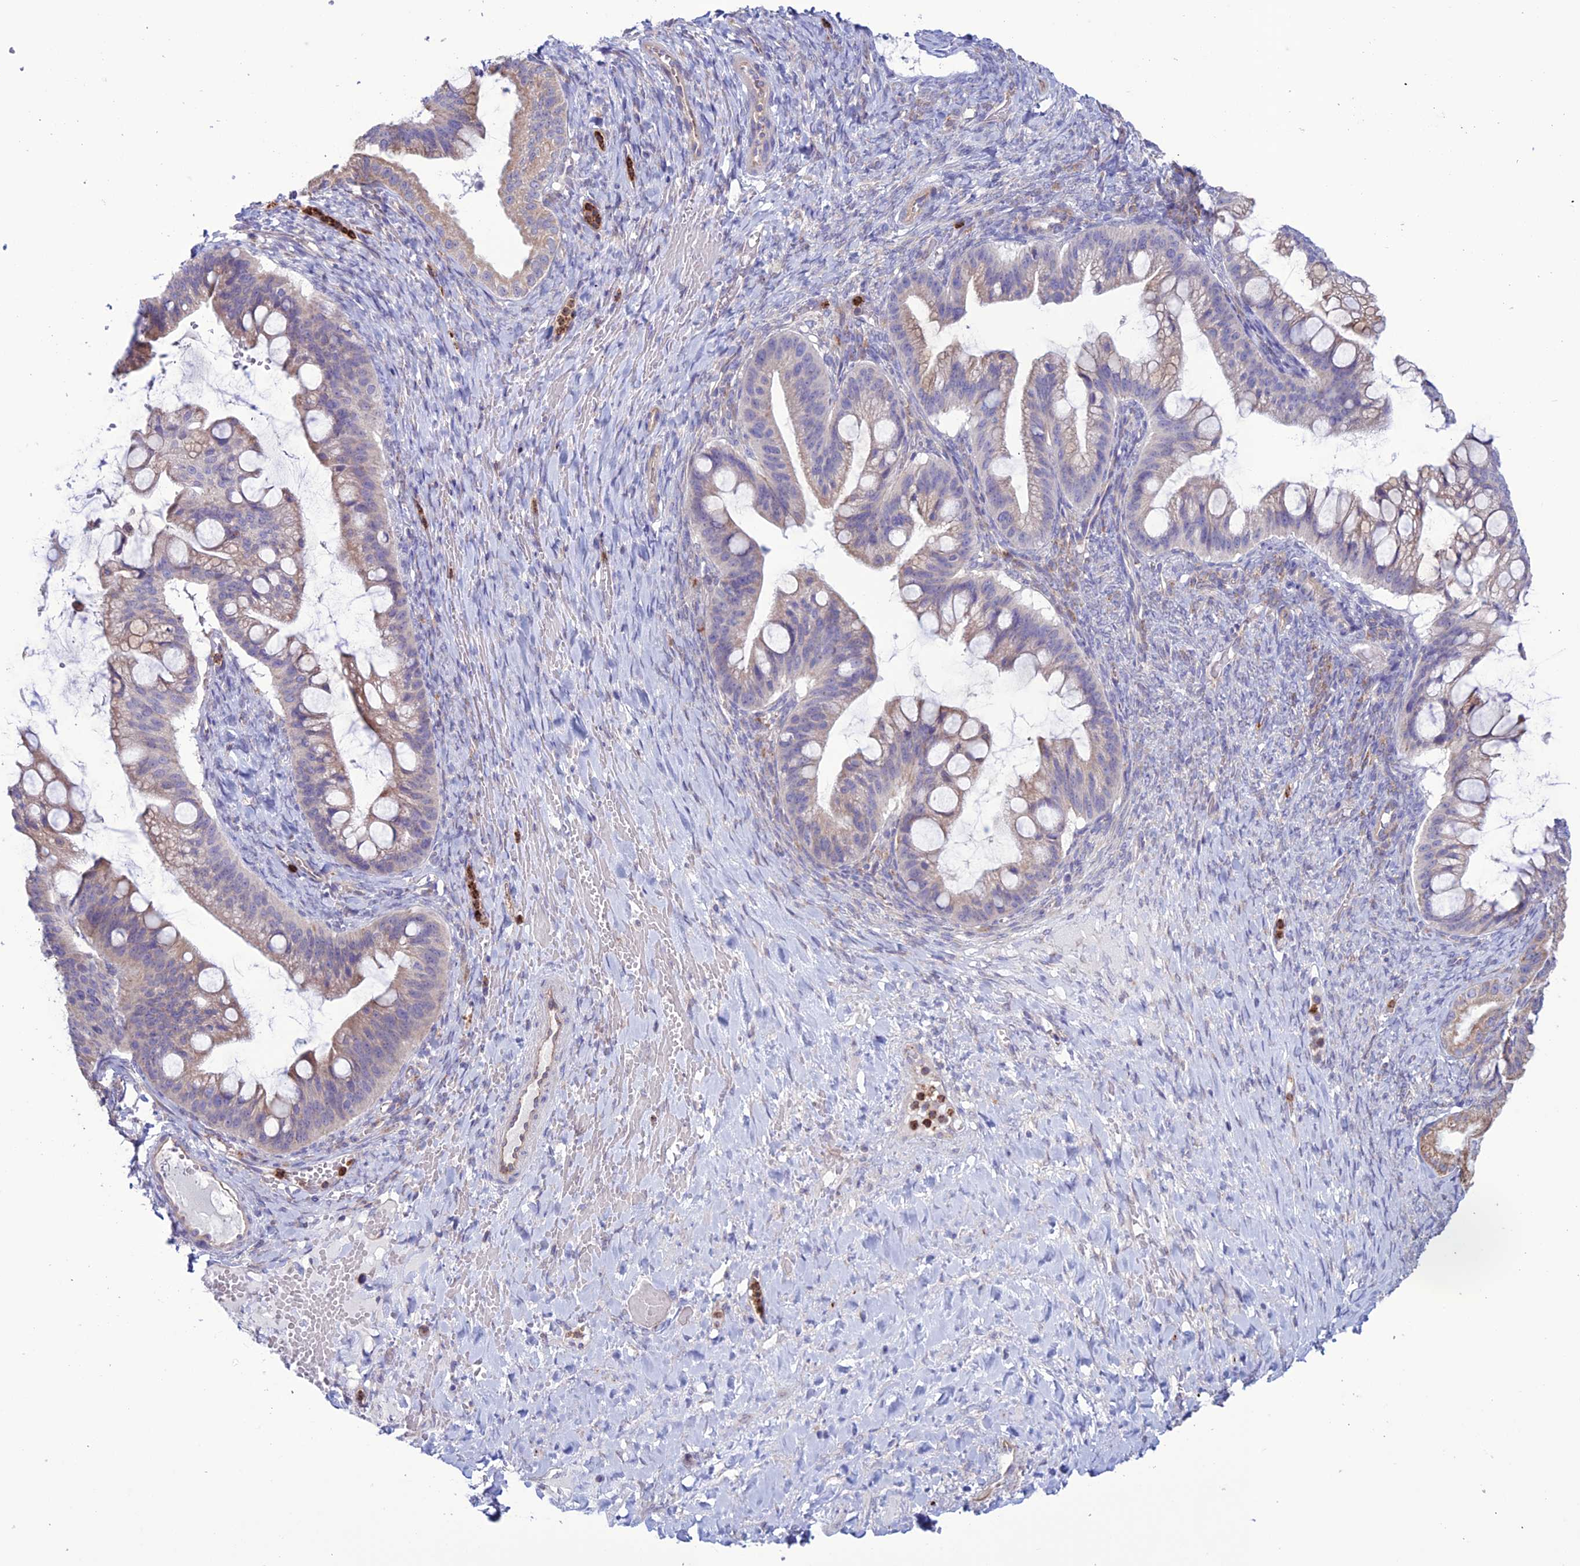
{"staining": {"intensity": "moderate", "quantity": "<25%", "location": "cytoplasmic/membranous"}, "tissue": "ovarian cancer", "cell_type": "Tumor cells", "image_type": "cancer", "snomed": [{"axis": "morphology", "description": "Cystadenocarcinoma, mucinous, NOS"}, {"axis": "topography", "description": "Ovary"}], "caption": "Moderate cytoplasmic/membranous staining is present in about <25% of tumor cells in mucinous cystadenocarcinoma (ovarian).", "gene": "CLCN7", "patient": {"sex": "female", "age": 73}}